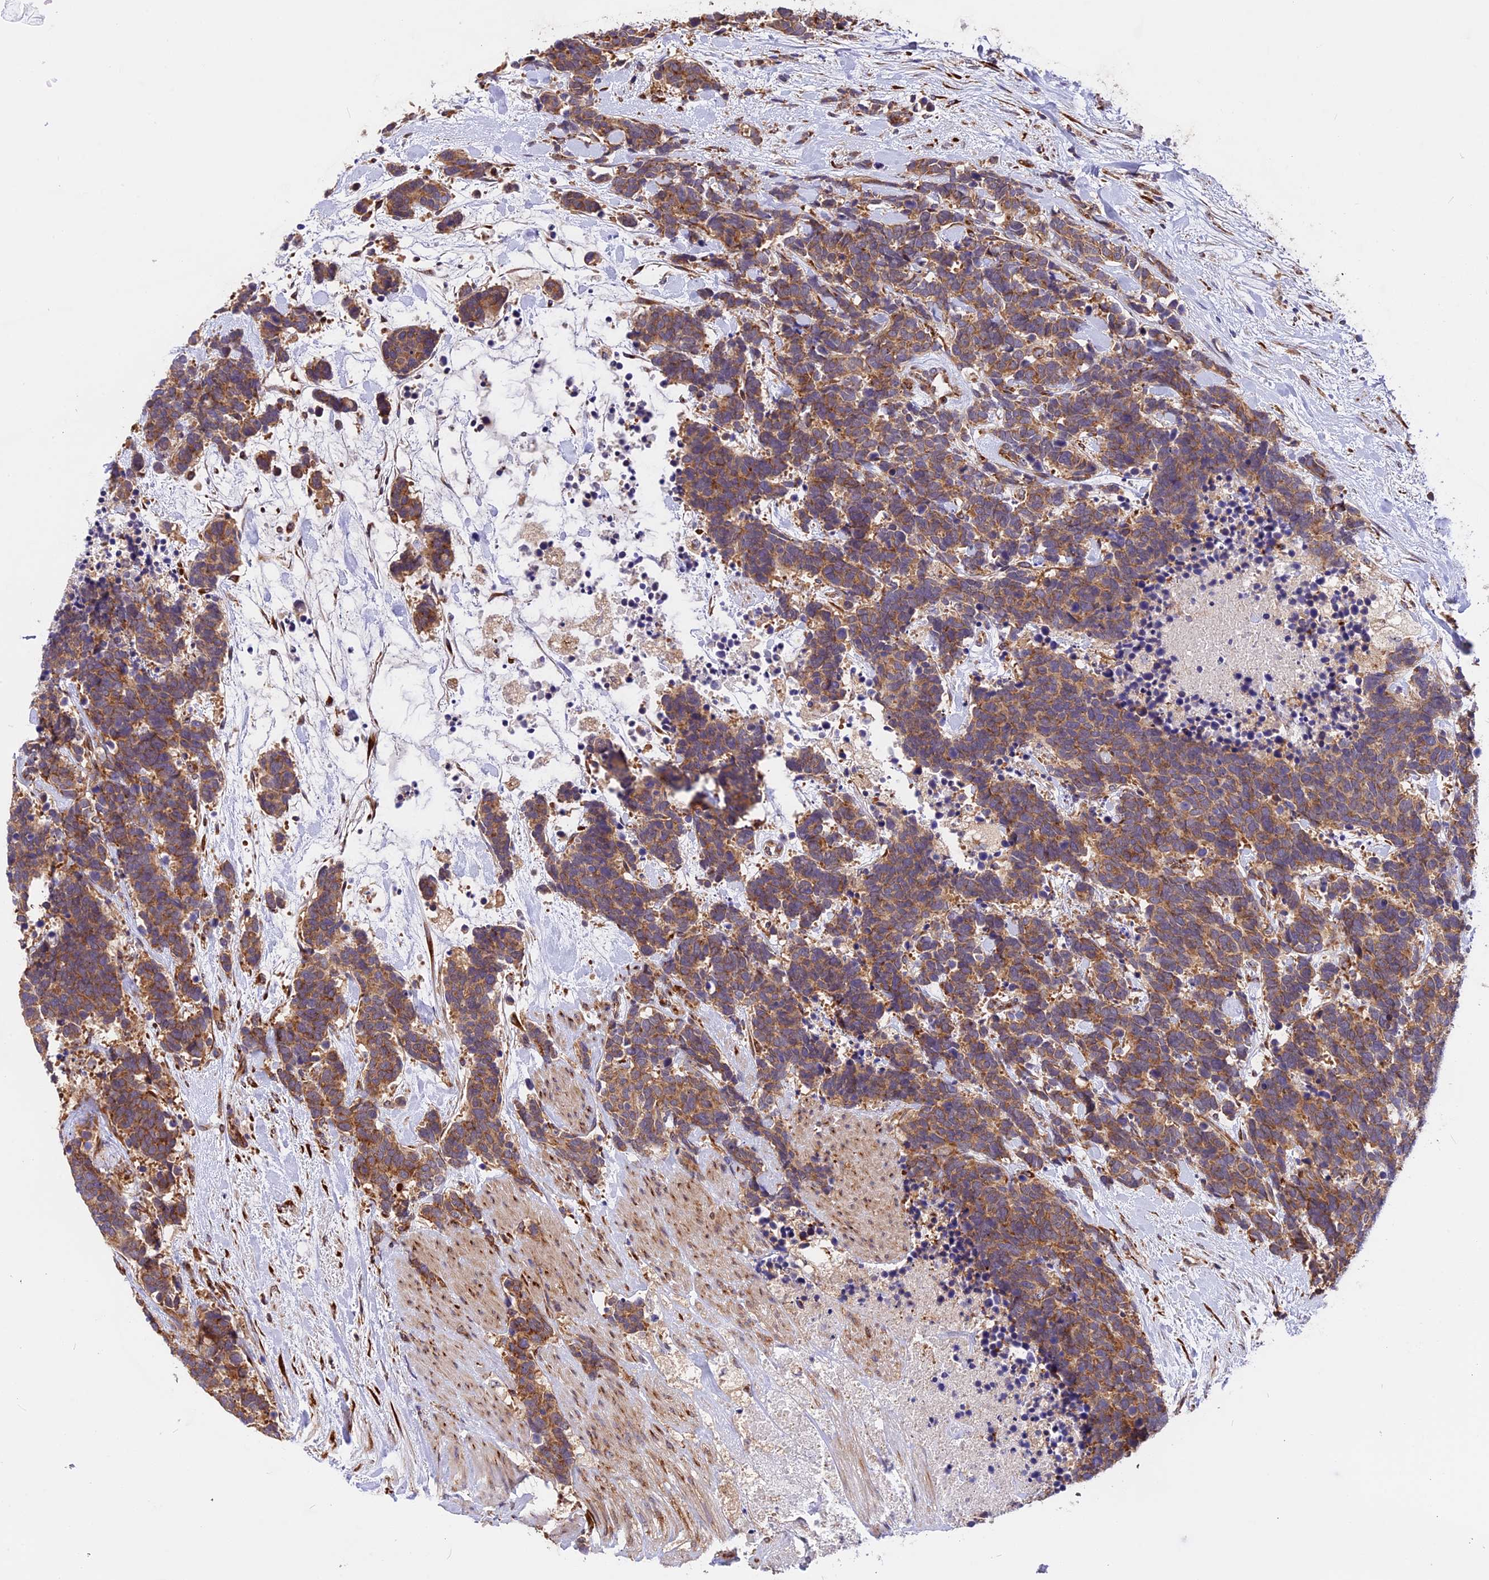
{"staining": {"intensity": "moderate", "quantity": ">75%", "location": "cytoplasmic/membranous"}, "tissue": "carcinoid", "cell_type": "Tumor cells", "image_type": "cancer", "snomed": [{"axis": "morphology", "description": "Carcinoma, NOS"}, {"axis": "morphology", "description": "Carcinoid, malignant, NOS"}, {"axis": "topography", "description": "Prostate"}], "caption": "Carcinoid tissue displays moderate cytoplasmic/membranous staining in about >75% of tumor cells", "gene": "GNPTAB", "patient": {"sex": "male", "age": 57}}